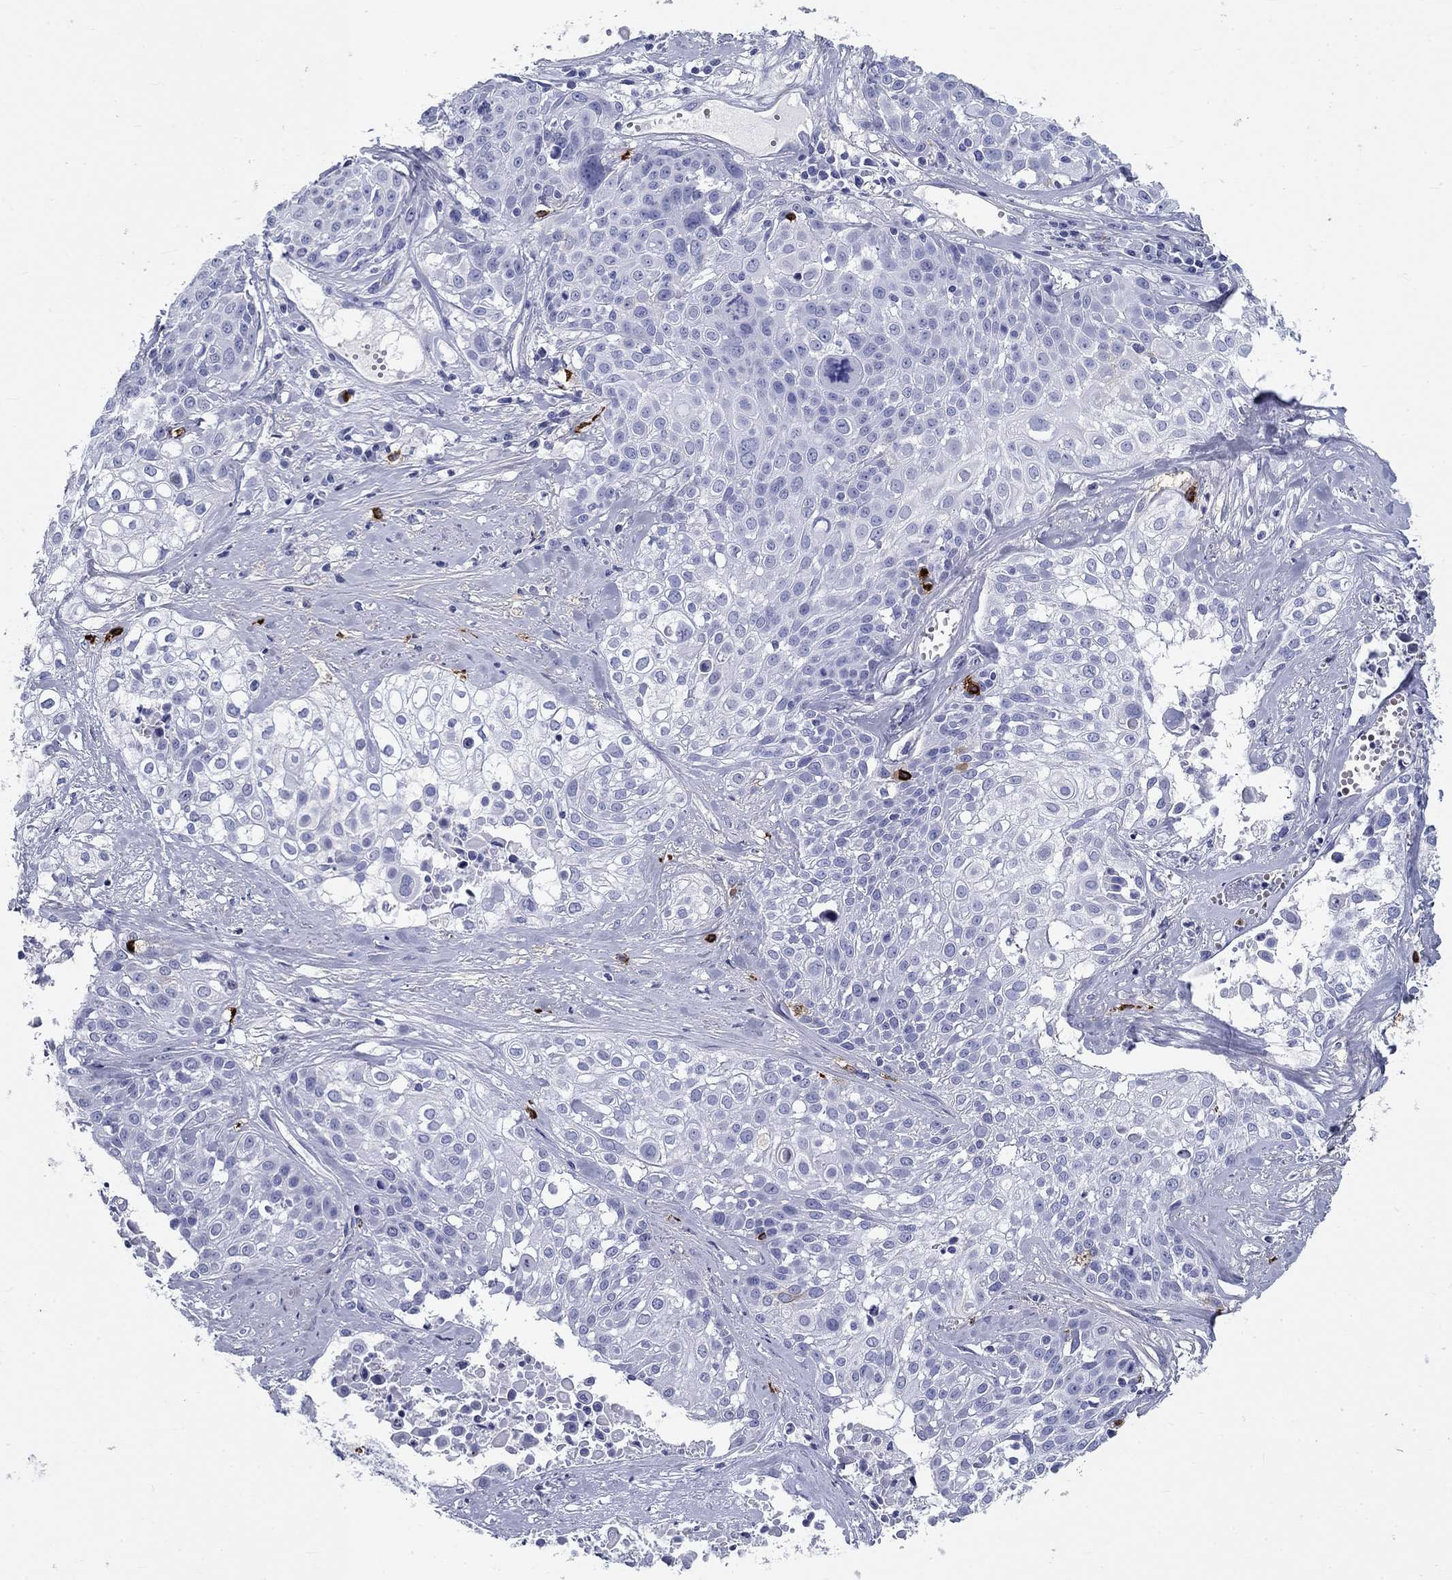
{"staining": {"intensity": "negative", "quantity": "none", "location": "none"}, "tissue": "cervical cancer", "cell_type": "Tumor cells", "image_type": "cancer", "snomed": [{"axis": "morphology", "description": "Squamous cell carcinoma, NOS"}, {"axis": "topography", "description": "Cervix"}], "caption": "Immunohistochemical staining of human cervical cancer displays no significant expression in tumor cells. (DAB (3,3'-diaminobenzidine) IHC with hematoxylin counter stain).", "gene": "CD40LG", "patient": {"sex": "female", "age": 39}}